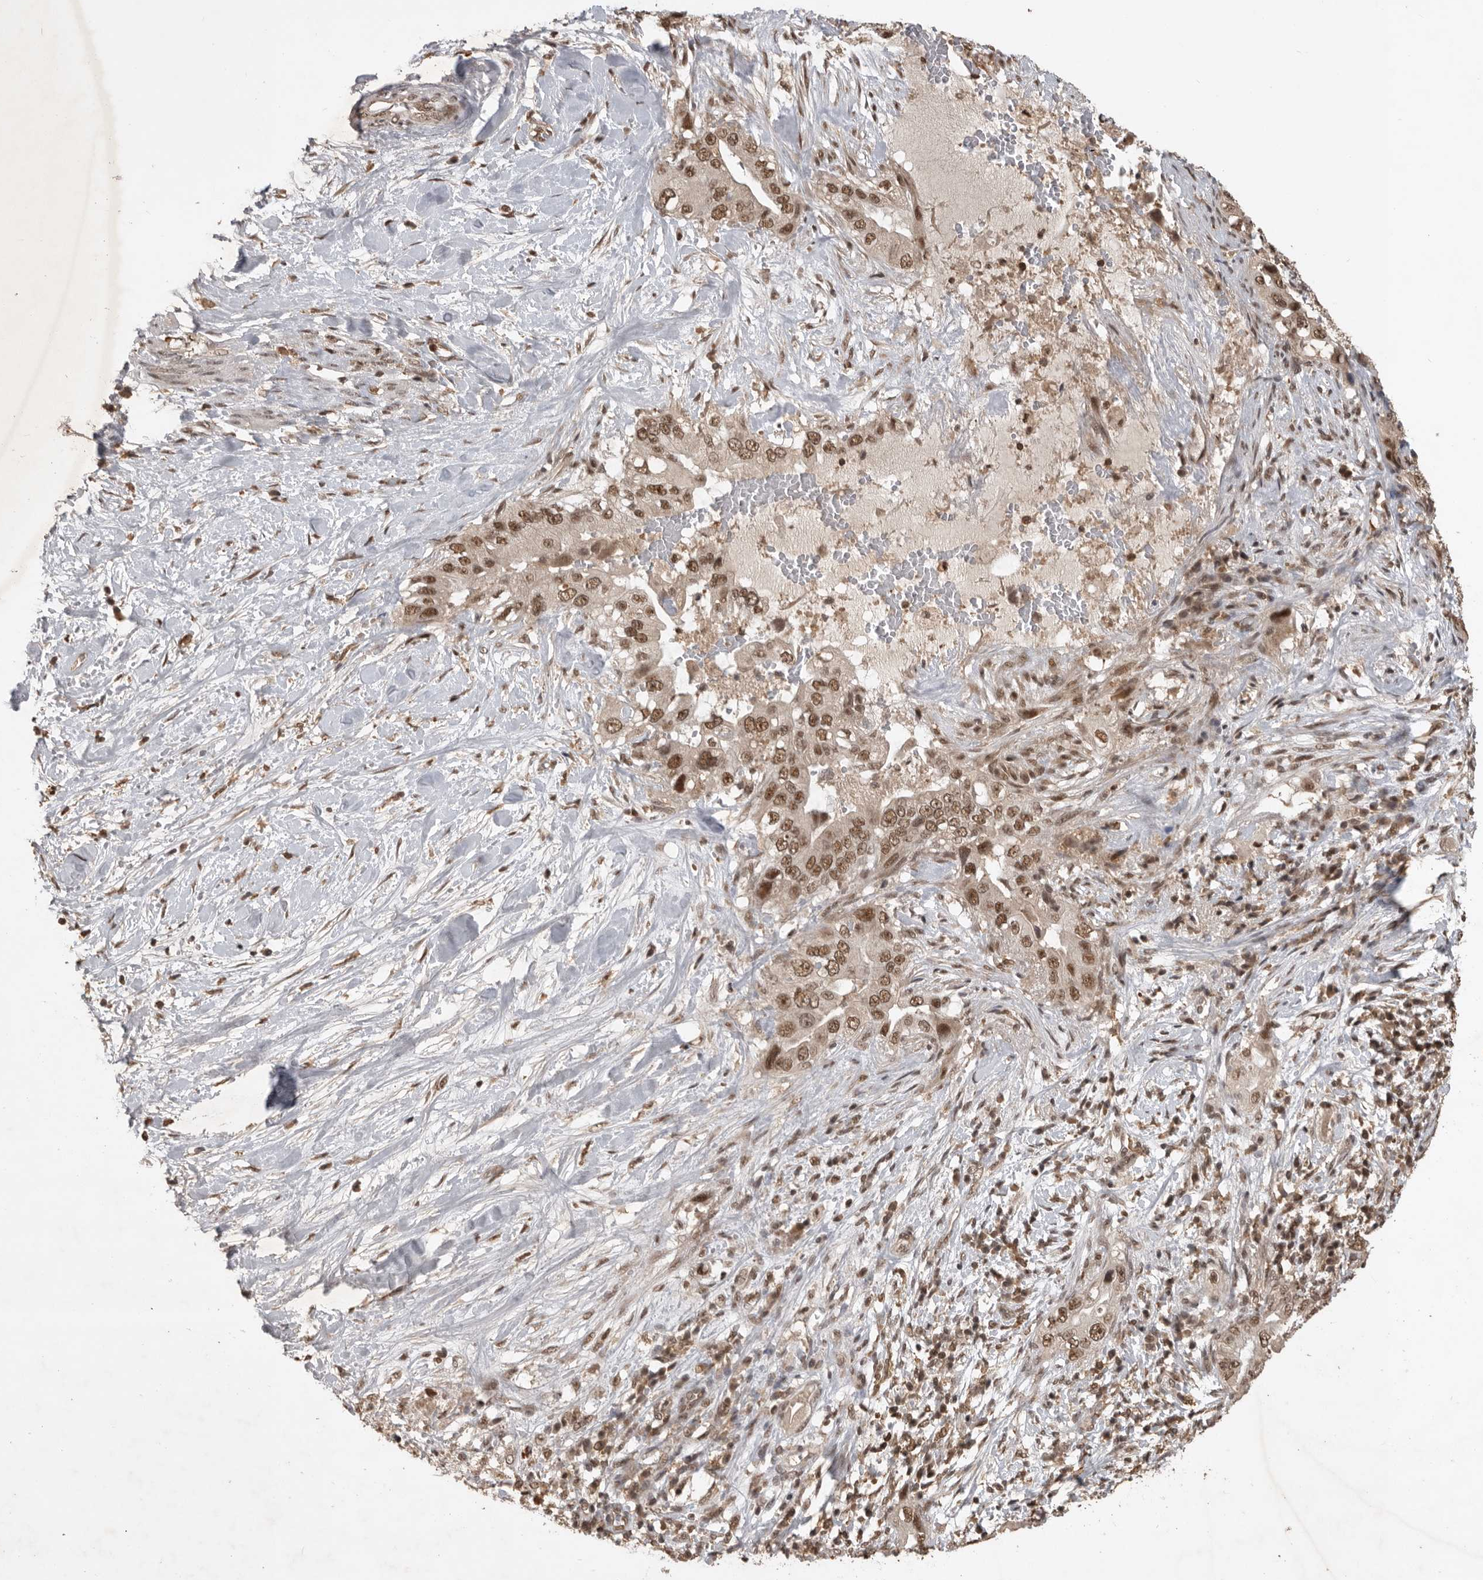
{"staining": {"intensity": "moderate", "quantity": ">75%", "location": "nuclear"}, "tissue": "pancreatic cancer", "cell_type": "Tumor cells", "image_type": "cancer", "snomed": [{"axis": "morphology", "description": "Inflammation, NOS"}, {"axis": "morphology", "description": "Adenocarcinoma, NOS"}, {"axis": "topography", "description": "Pancreas"}], "caption": "An image of adenocarcinoma (pancreatic) stained for a protein displays moderate nuclear brown staining in tumor cells.", "gene": "CBLL1", "patient": {"sex": "female", "age": 56}}